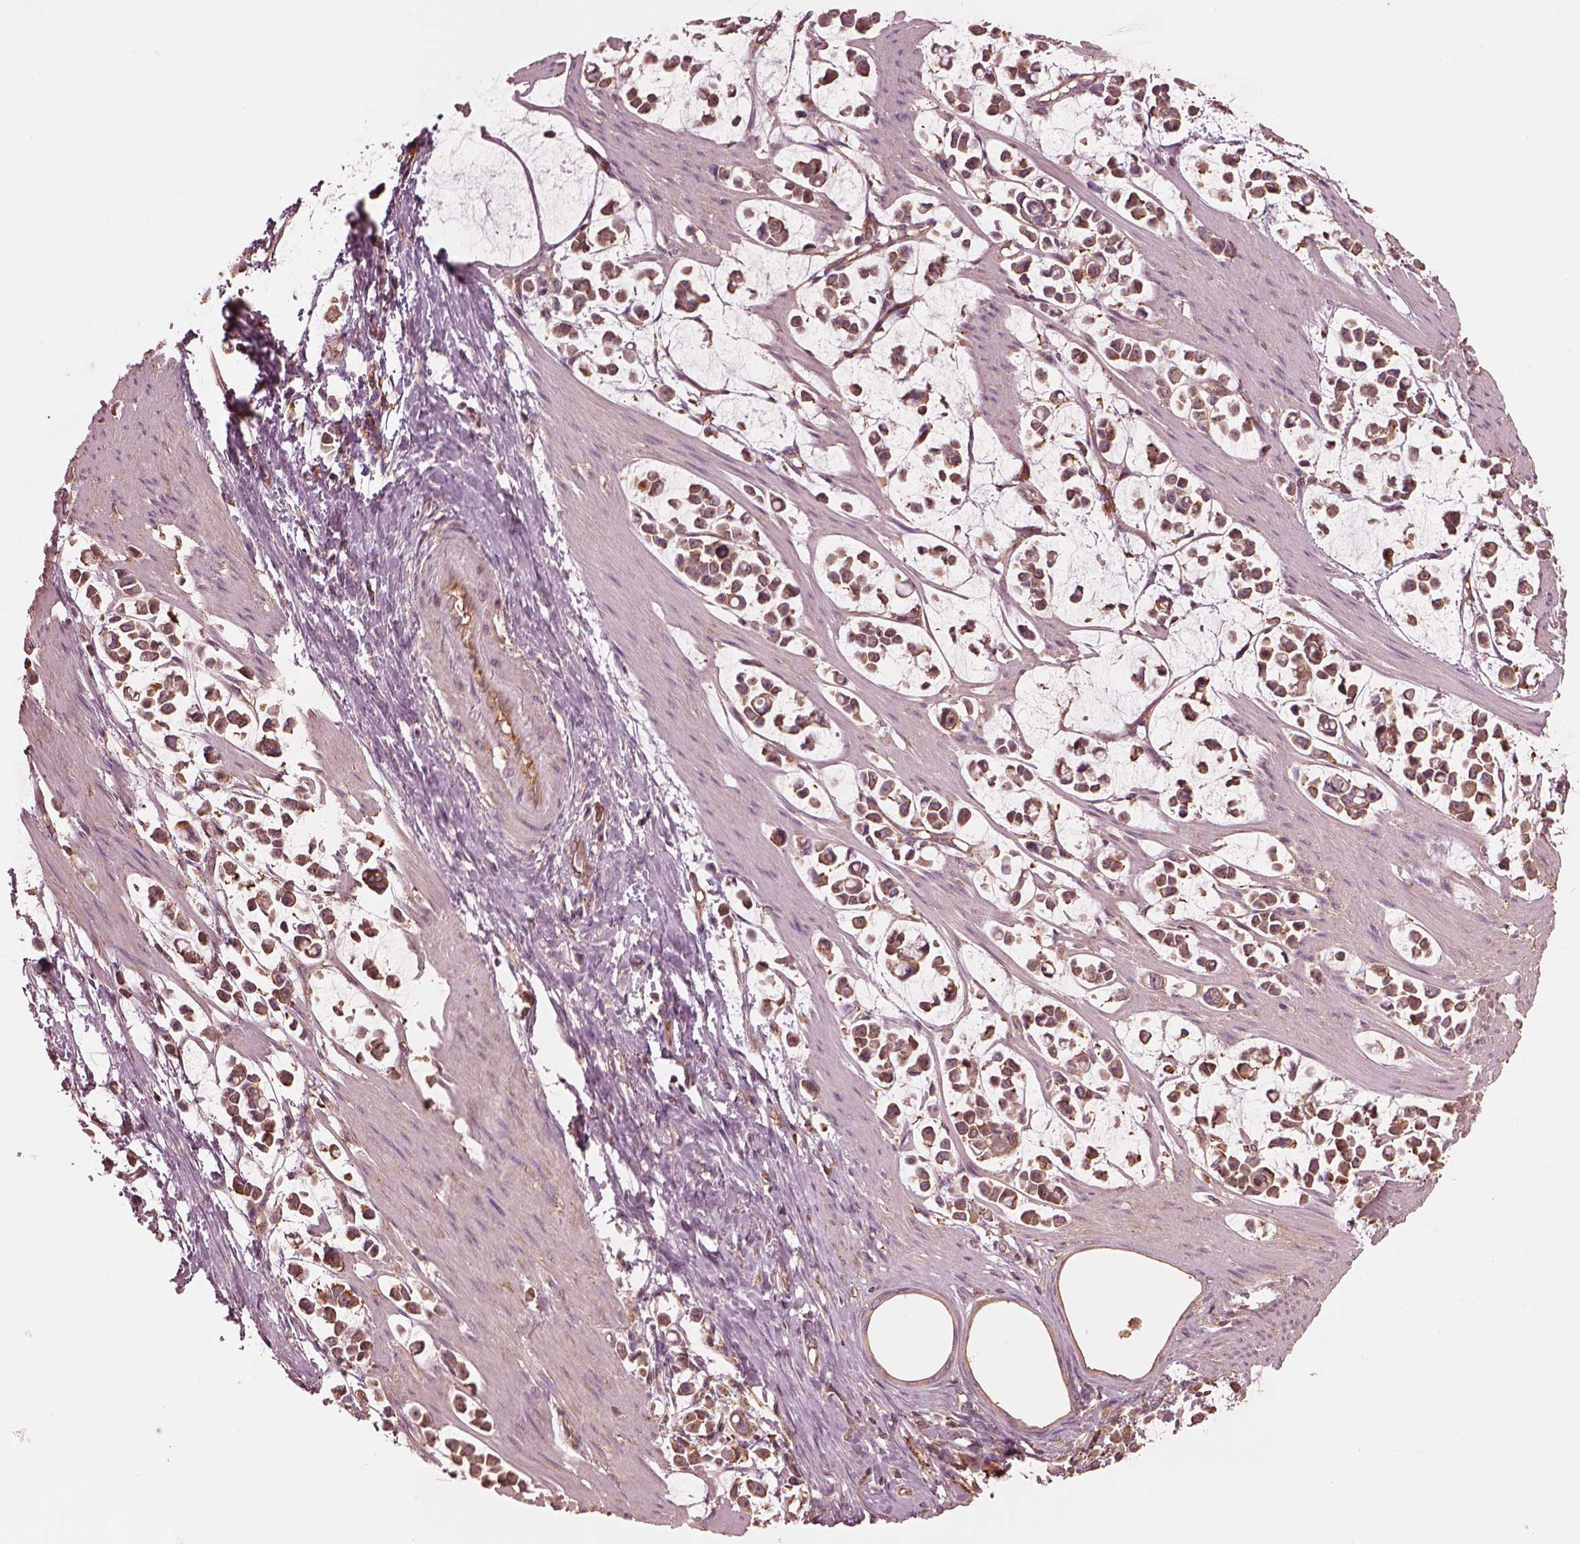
{"staining": {"intensity": "moderate", "quantity": ">75%", "location": "cytoplasmic/membranous"}, "tissue": "stomach cancer", "cell_type": "Tumor cells", "image_type": "cancer", "snomed": [{"axis": "morphology", "description": "Adenocarcinoma, NOS"}, {"axis": "topography", "description": "Stomach"}], "caption": "Moderate cytoplasmic/membranous staining for a protein is seen in about >75% of tumor cells of adenocarcinoma (stomach) using immunohistochemistry (IHC).", "gene": "STK33", "patient": {"sex": "male", "age": 82}}